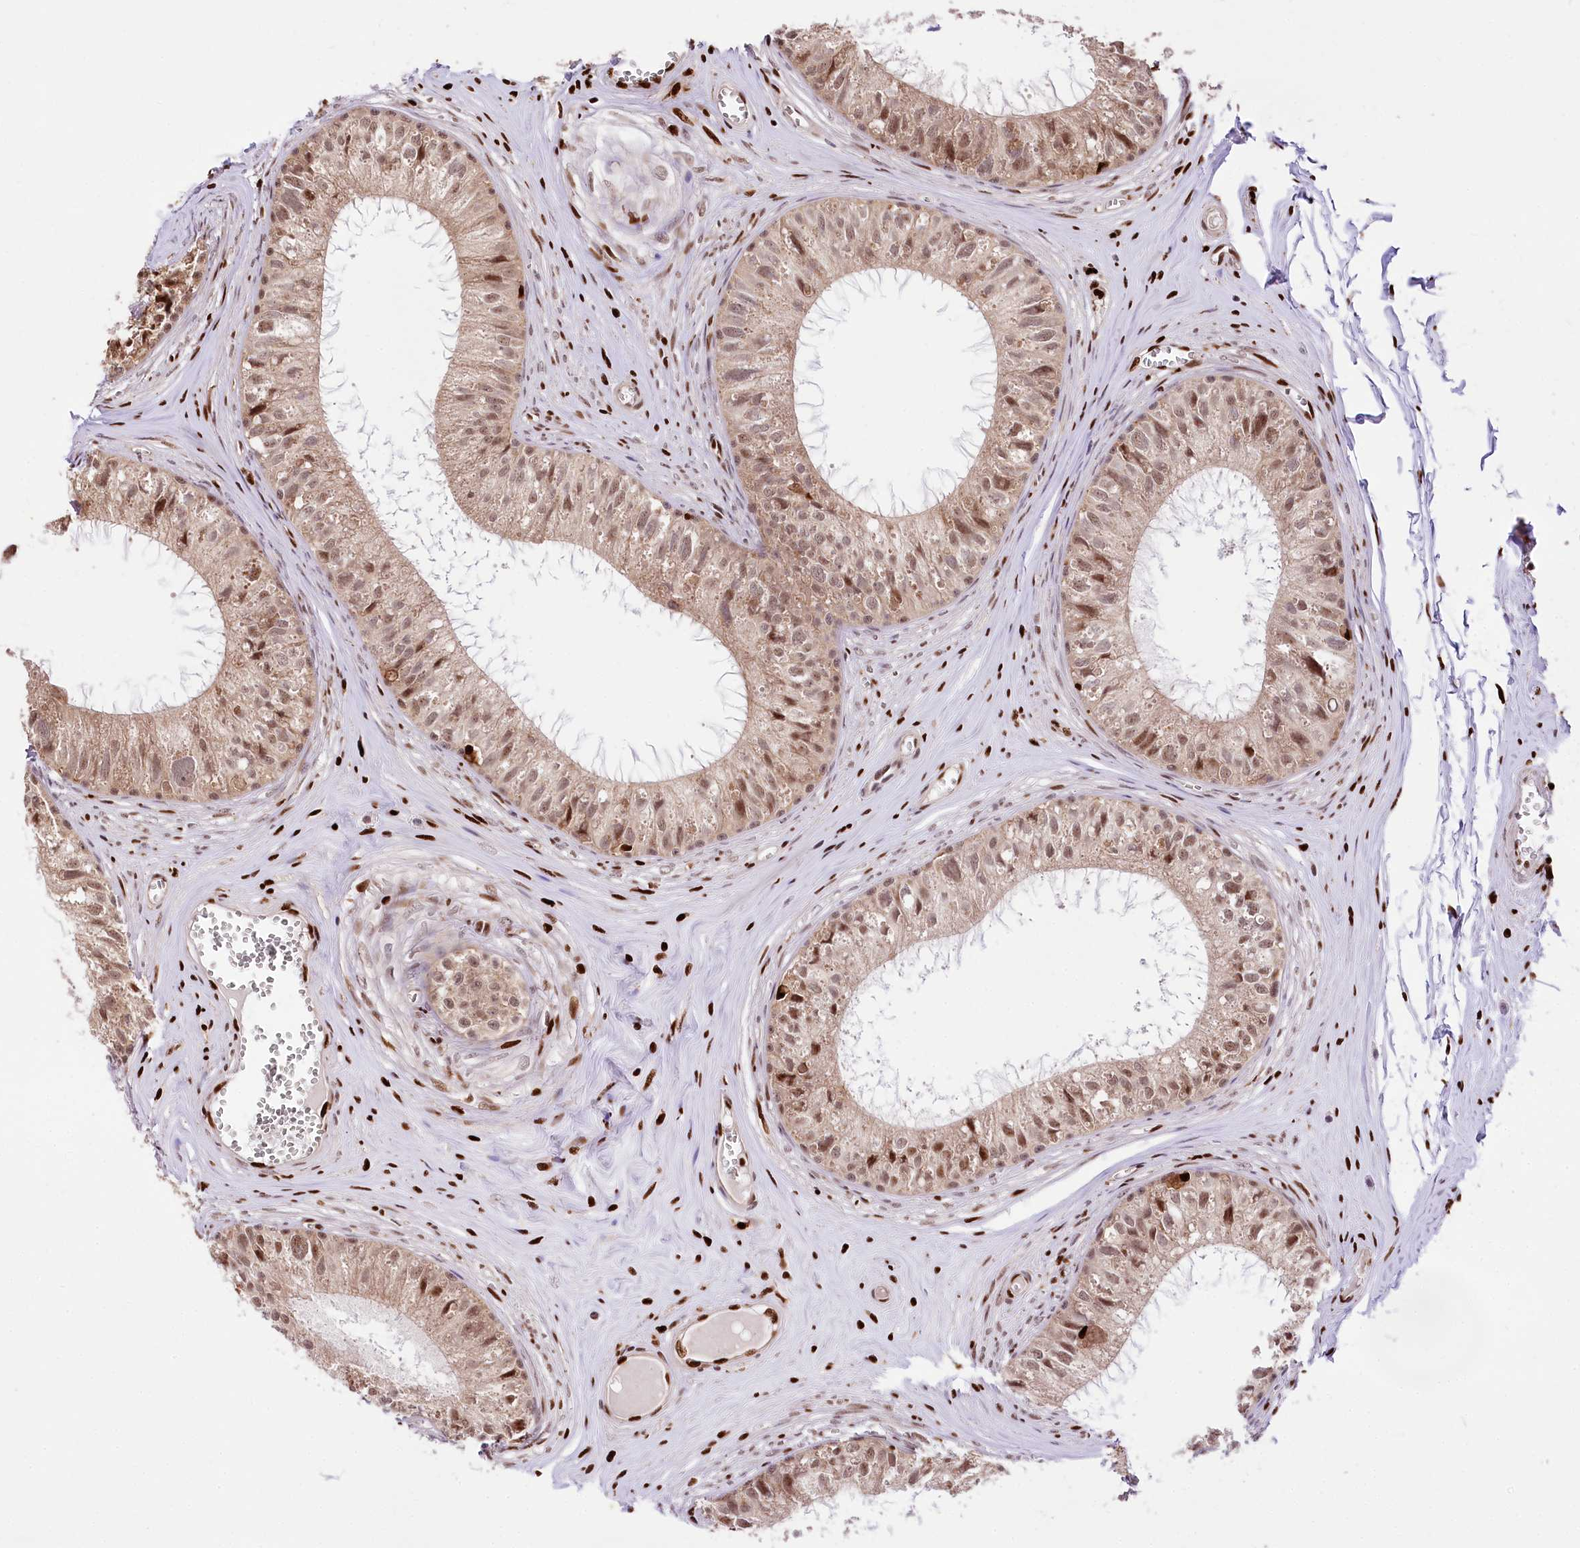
{"staining": {"intensity": "moderate", "quantity": ">75%", "location": "cytoplasmic/membranous,nuclear"}, "tissue": "epididymis", "cell_type": "Glandular cells", "image_type": "normal", "snomed": [{"axis": "morphology", "description": "Normal tissue, NOS"}, {"axis": "topography", "description": "Epididymis"}], "caption": "Epididymis stained with immunohistochemistry (IHC) exhibits moderate cytoplasmic/membranous,nuclear expression in about >75% of glandular cells.", "gene": "FIGN", "patient": {"sex": "male", "age": 36}}